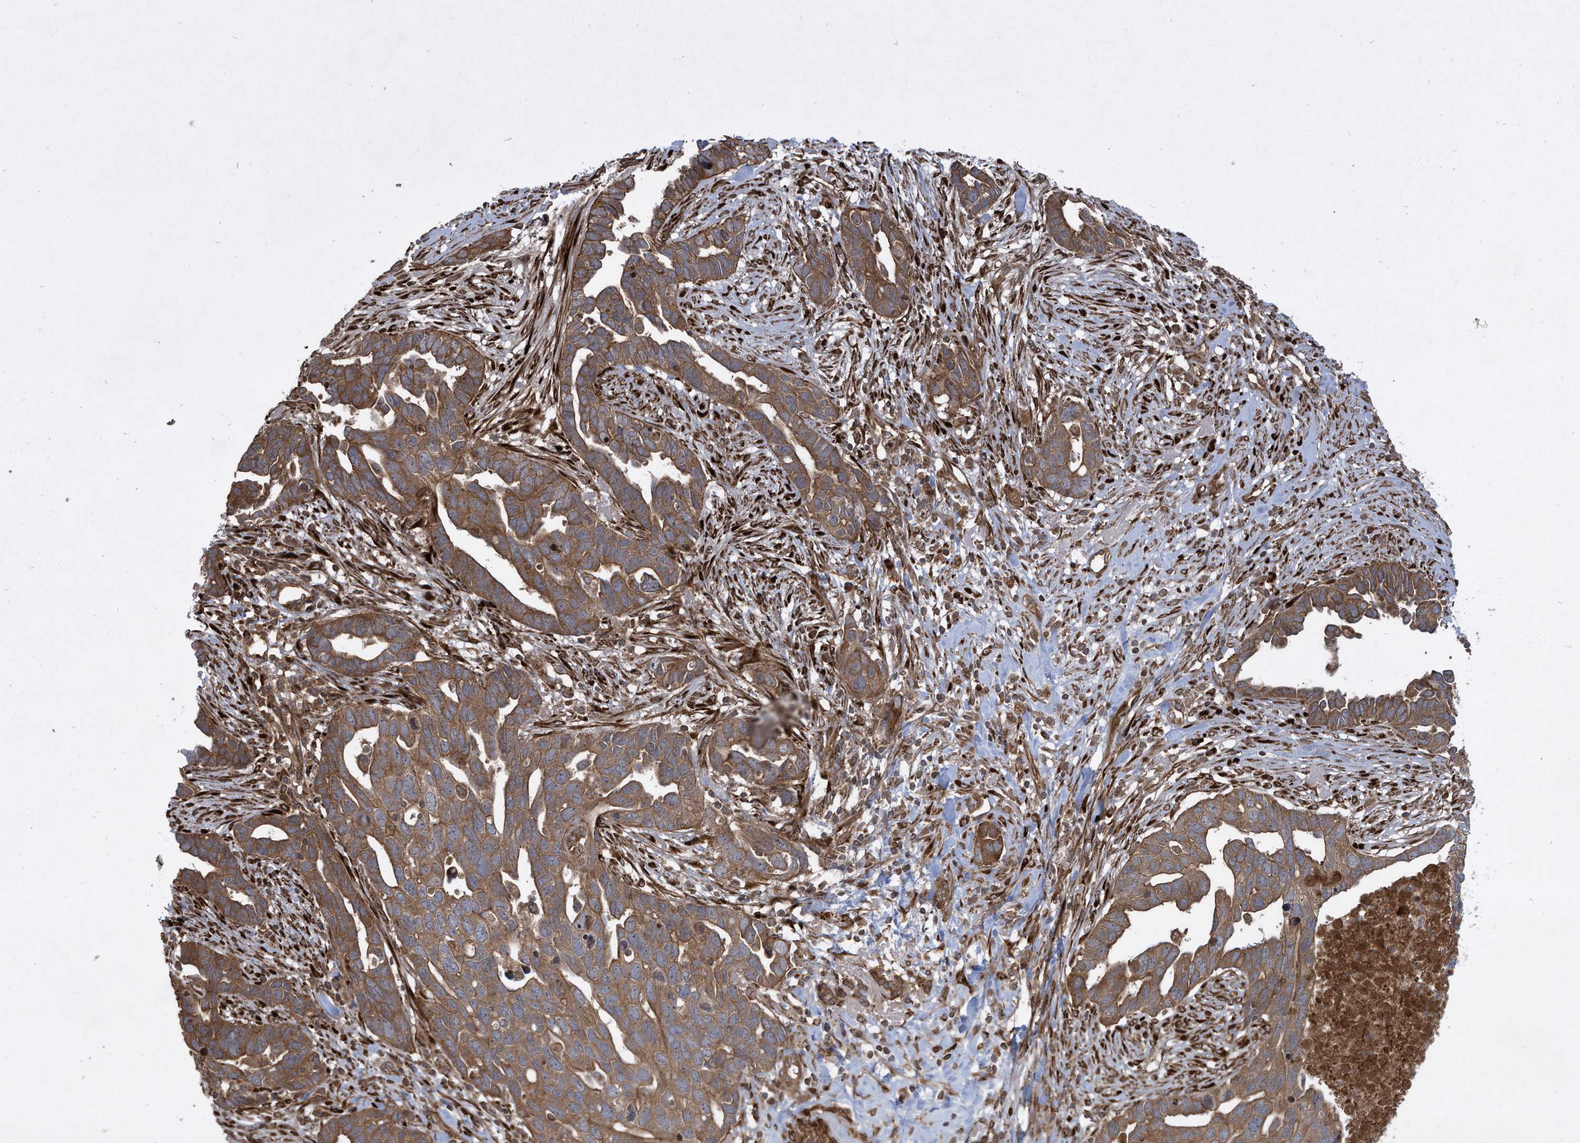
{"staining": {"intensity": "moderate", "quantity": ">75%", "location": "cytoplasmic/membranous"}, "tissue": "ovarian cancer", "cell_type": "Tumor cells", "image_type": "cancer", "snomed": [{"axis": "morphology", "description": "Cystadenocarcinoma, serous, NOS"}, {"axis": "topography", "description": "Ovary"}], "caption": "Immunohistochemistry (IHC) image of human ovarian cancer stained for a protein (brown), which exhibits medium levels of moderate cytoplasmic/membranous positivity in approximately >75% of tumor cells.", "gene": "DDIT4", "patient": {"sex": "female", "age": 54}}